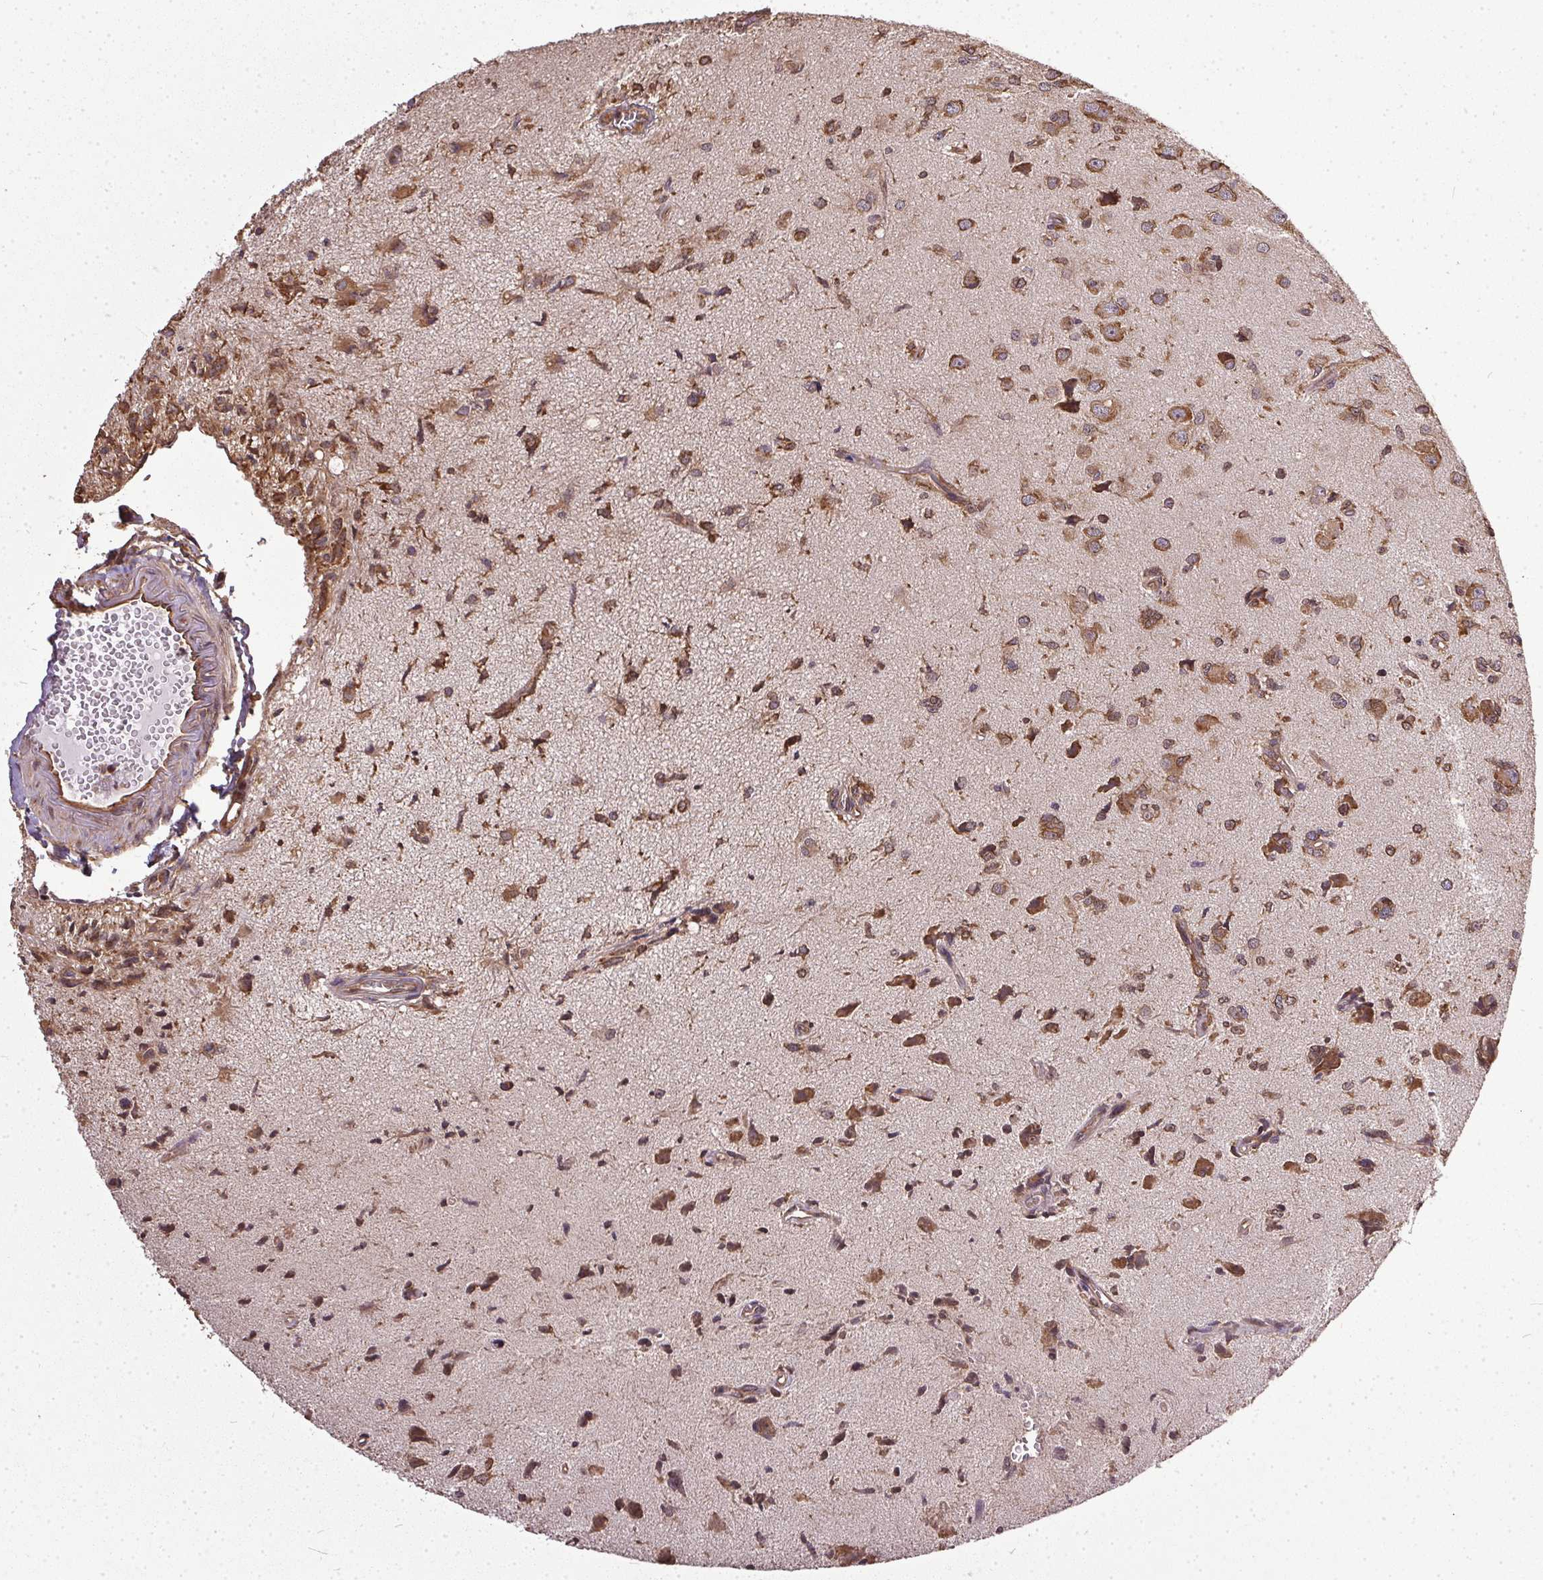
{"staining": {"intensity": "strong", "quantity": ">75%", "location": "cytoplasmic/membranous"}, "tissue": "glioma", "cell_type": "Tumor cells", "image_type": "cancer", "snomed": [{"axis": "morphology", "description": "Glioma, malignant, High grade"}, {"axis": "topography", "description": "Brain"}], "caption": "The histopathology image shows immunohistochemical staining of glioma. There is strong cytoplasmic/membranous expression is appreciated in about >75% of tumor cells.", "gene": "EIF2S1", "patient": {"sex": "male", "age": 67}}